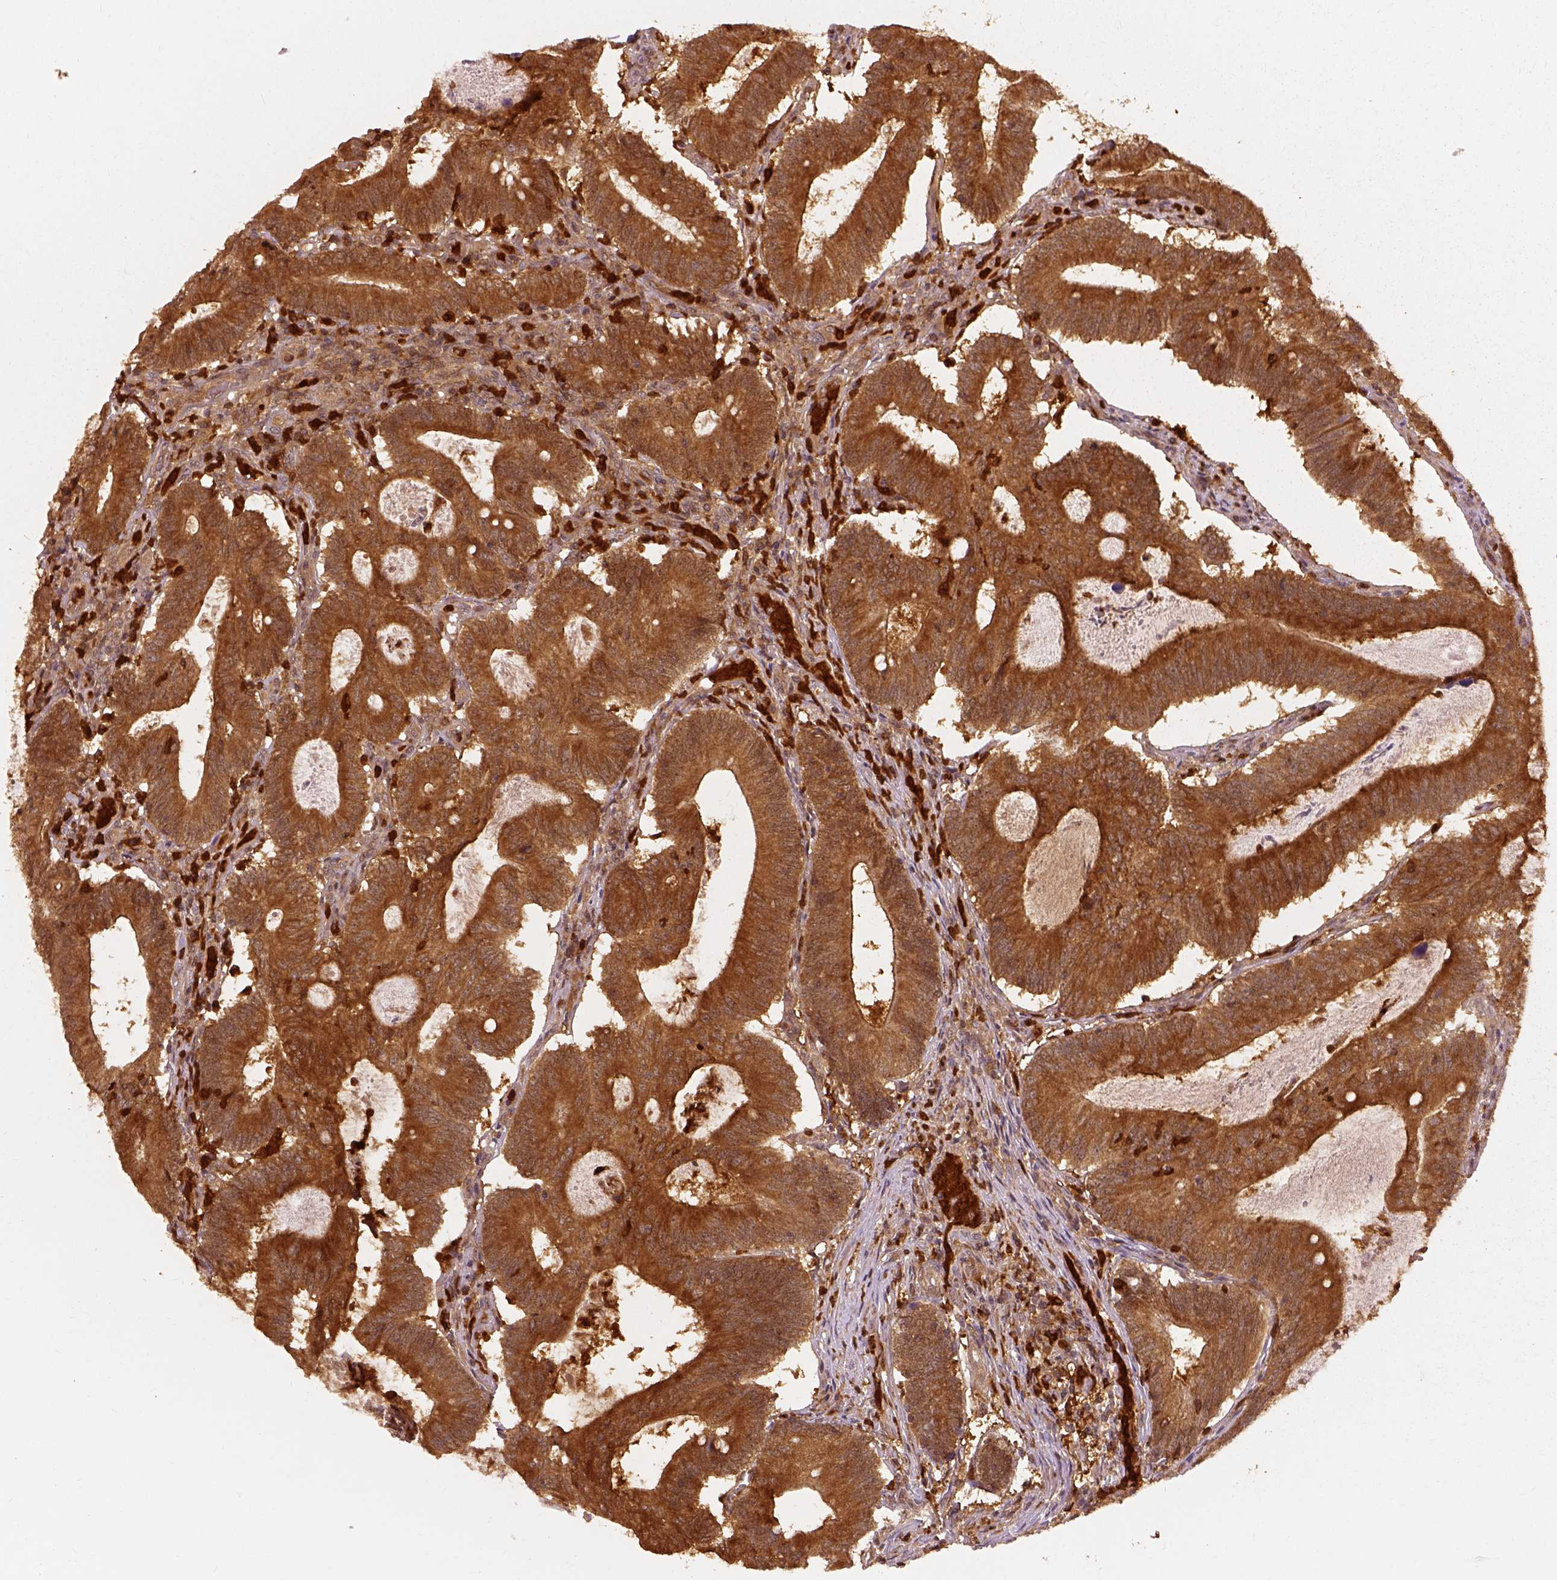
{"staining": {"intensity": "strong", "quantity": ">75%", "location": "cytoplasmic/membranous,nuclear"}, "tissue": "colorectal cancer", "cell_type": "Tumor cells", "image_type": "cancer", "snomed": [{"axis": "morphology", "description": "Adenocarcinoma, NOS"}, {"axis": "topography", "description": "Colon"}], "caption": "High-magnification brightfield microscopy of colorectal cancer (adenocarcinoma) stained with DAB (brown) and counterstained with hematoxylin (blue). tumor cells exhibit strong cytoplasmic/membranous and nuclear positivity is identified in about>75% of cells.", "gene": "GPI", "patient": {"sex": "female", "age": 70}}